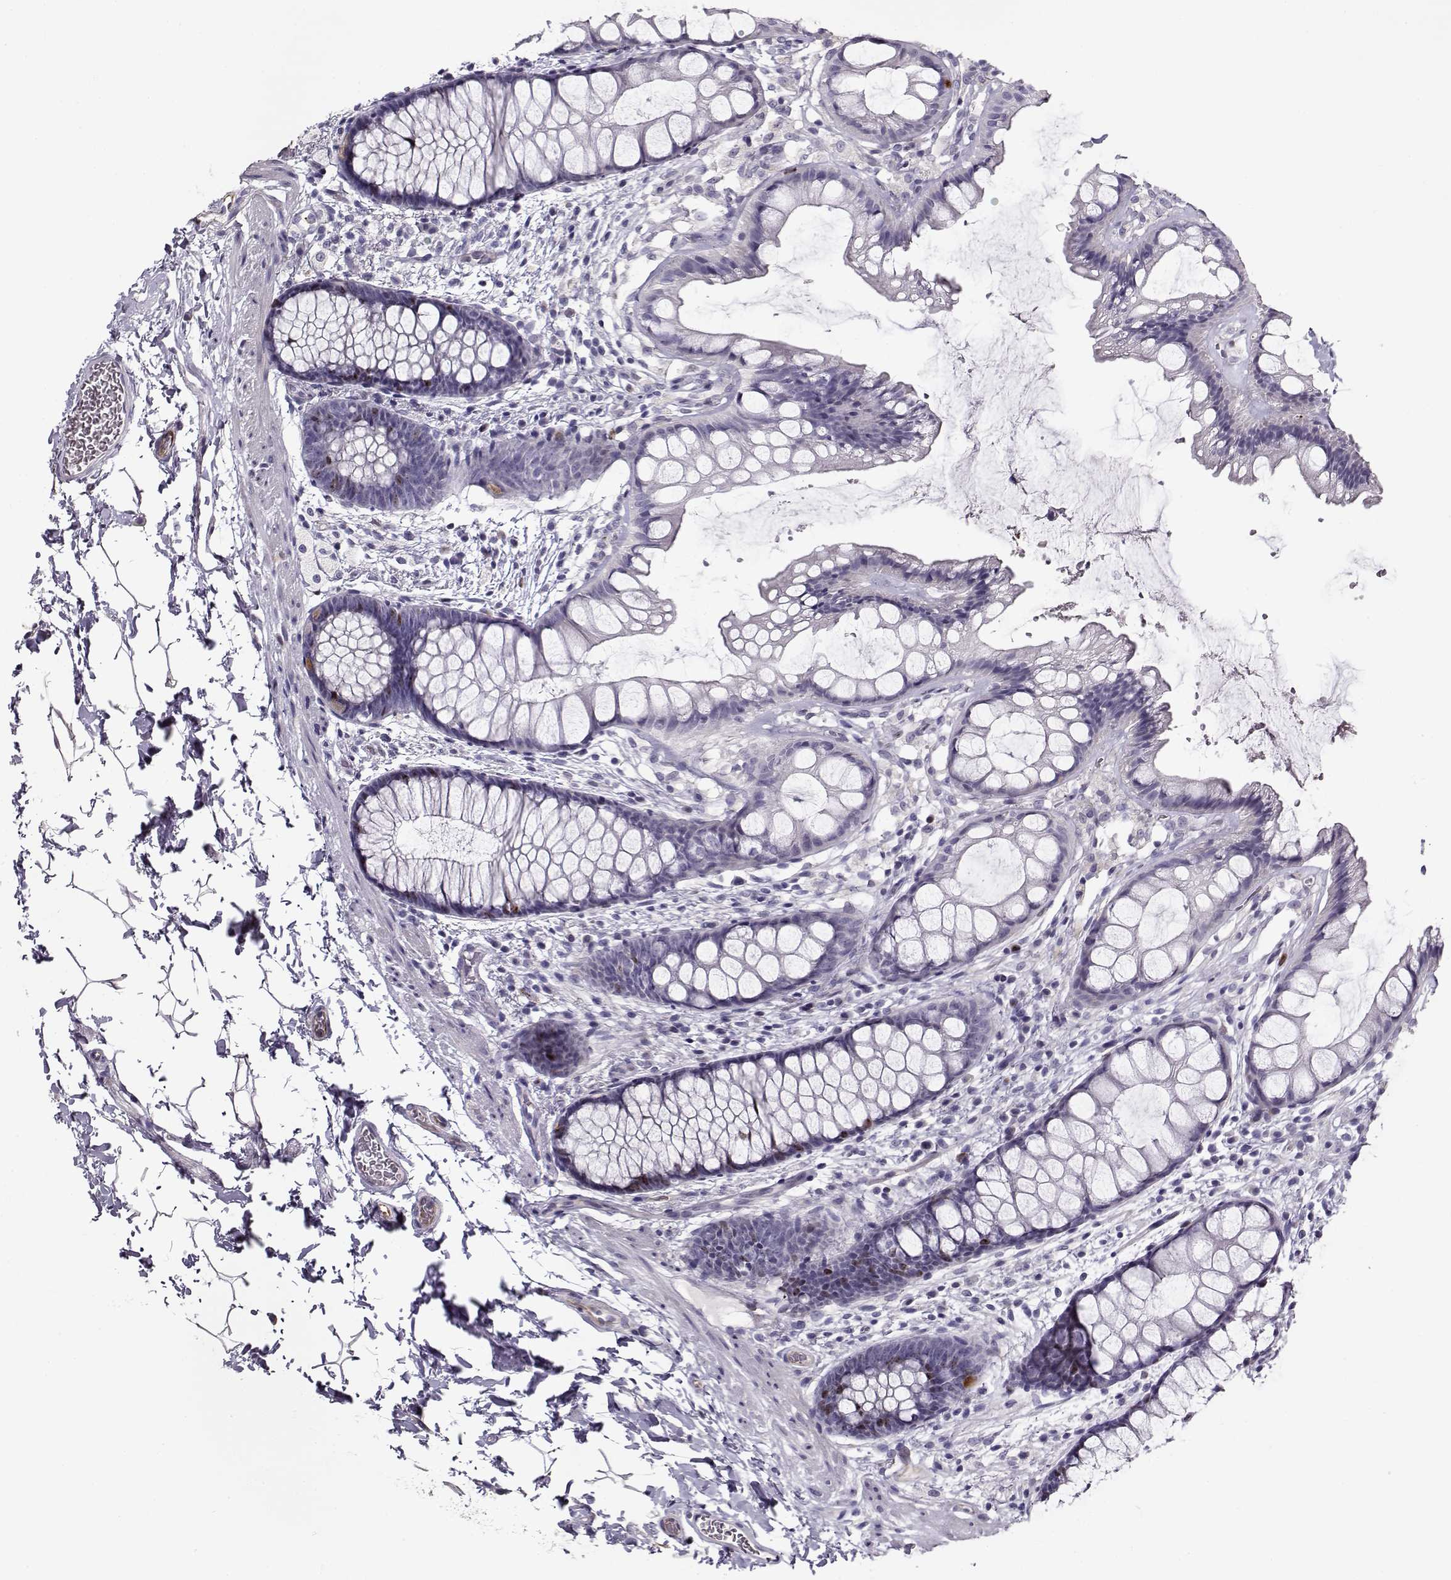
{"staining": {"intensity": "strong", "quantity": "<25%", "location": "nuclear"}, "tissue": "rectum", "cell_type": "Glandular cells", "image_type": "normal", "snomed": [{"axis": "morphology", "description": "Normal tissue, NOS"}, {"axis": "topography", "description": "Rectum"}], "caption": "A histopathology image of human rectum stained for a protein exhibits strong nuclear brown staining in glandular cells. (DAB (3,3'-diaminobenzidine) IHC, brown staining for protein, blue staining for nuclei).", "gene": "NPW", "patient": {"sex": "female", "age": 62}}